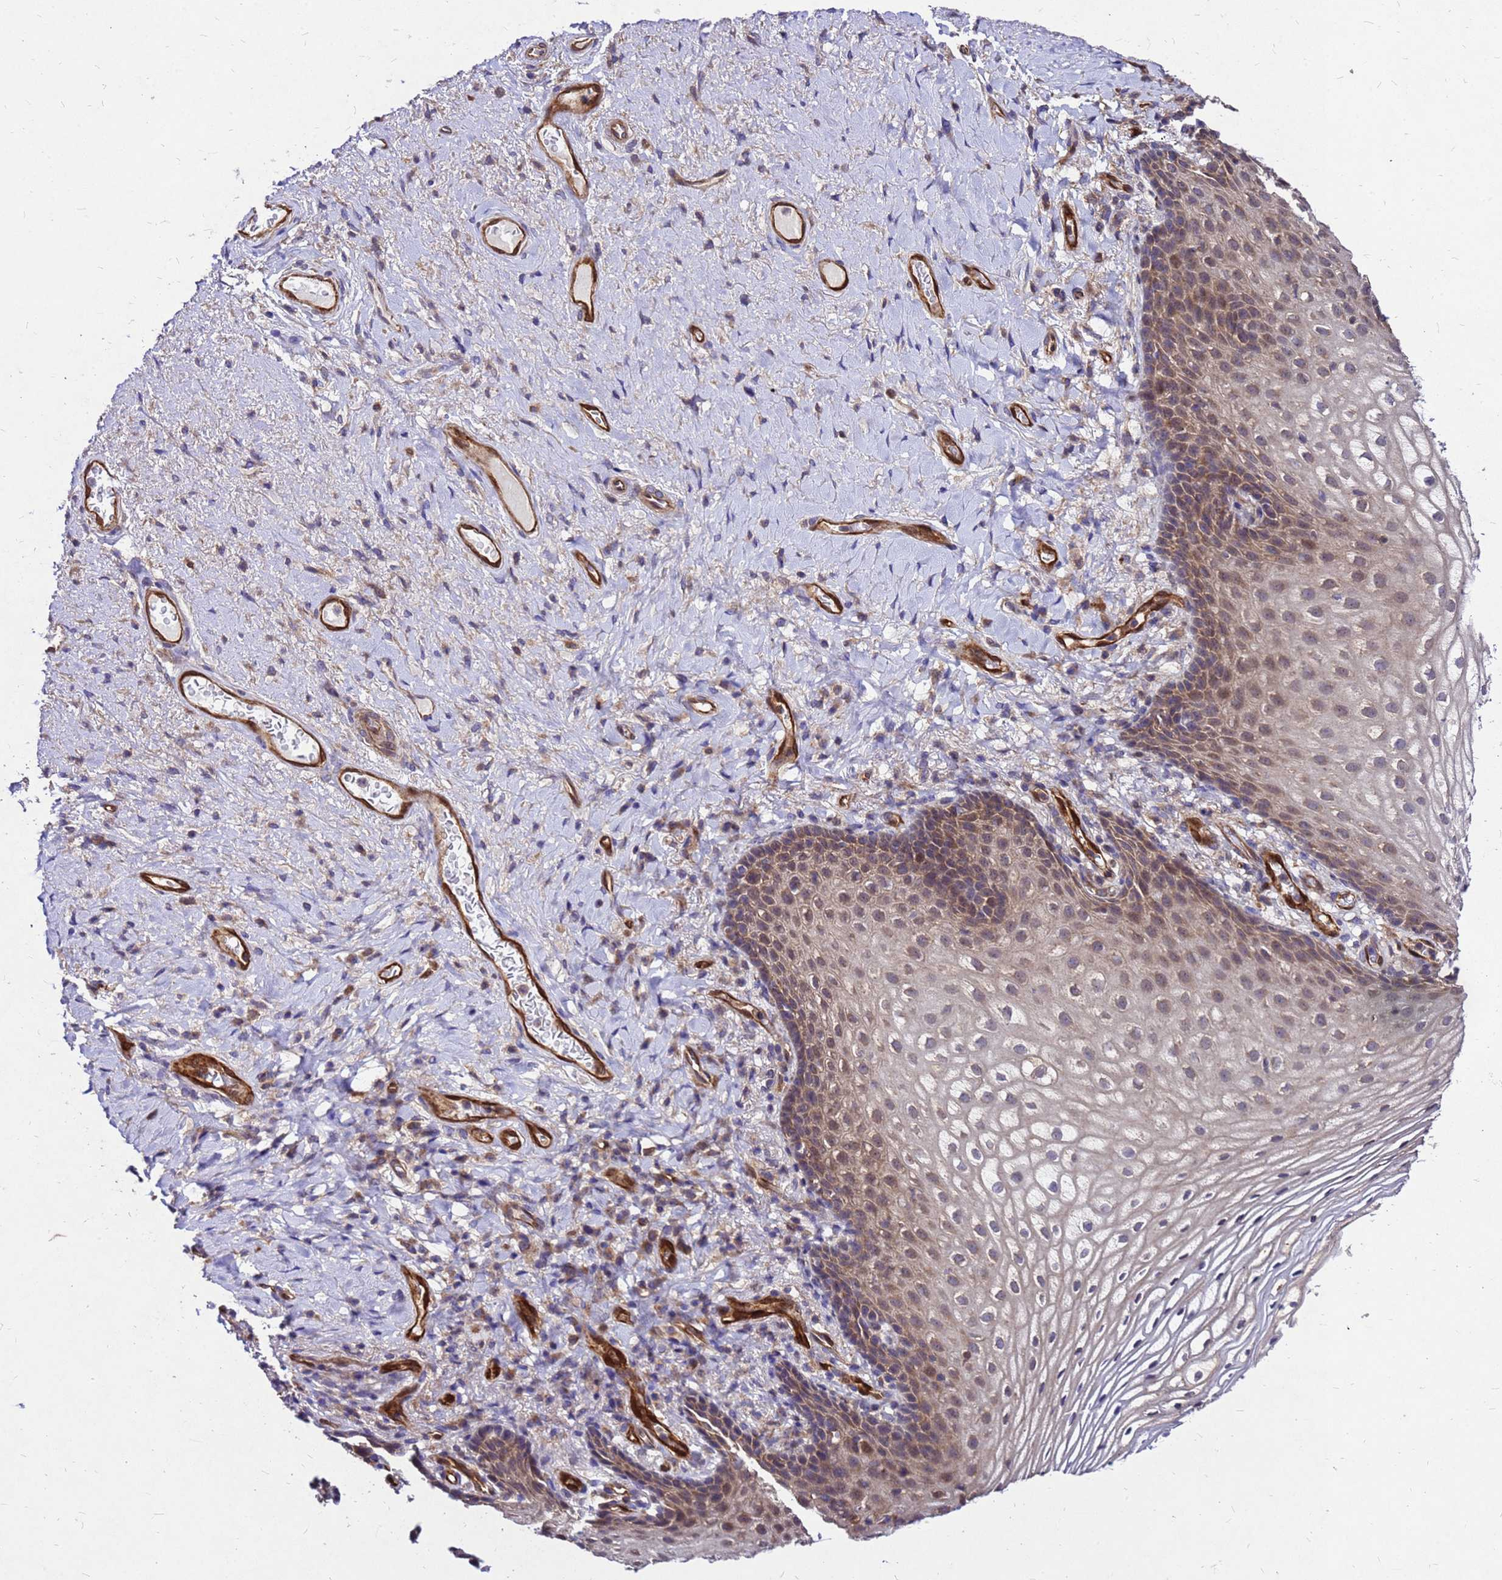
{"staining": {"intensity": "moderate", "quantity": "25%-75%", "location": "cytoplasmic/membranous"}, "tissue": "vagina", "cell_type": "Squamous epithelial cells", "image_type": "normal", "snomed": [{"axis": "morphology", "description": "Normal tissue, NOS"}, {"axis": "topography", "description": "Vagina"}], "caption": "The micrograph reveals staining of benign vagina, revealing moderate cytoplasmic/membranous protein positivity (brown color) within squamous epithelial cells.", "gene": "DUSP23", "patient": {"sex": "female", "age": 60}}